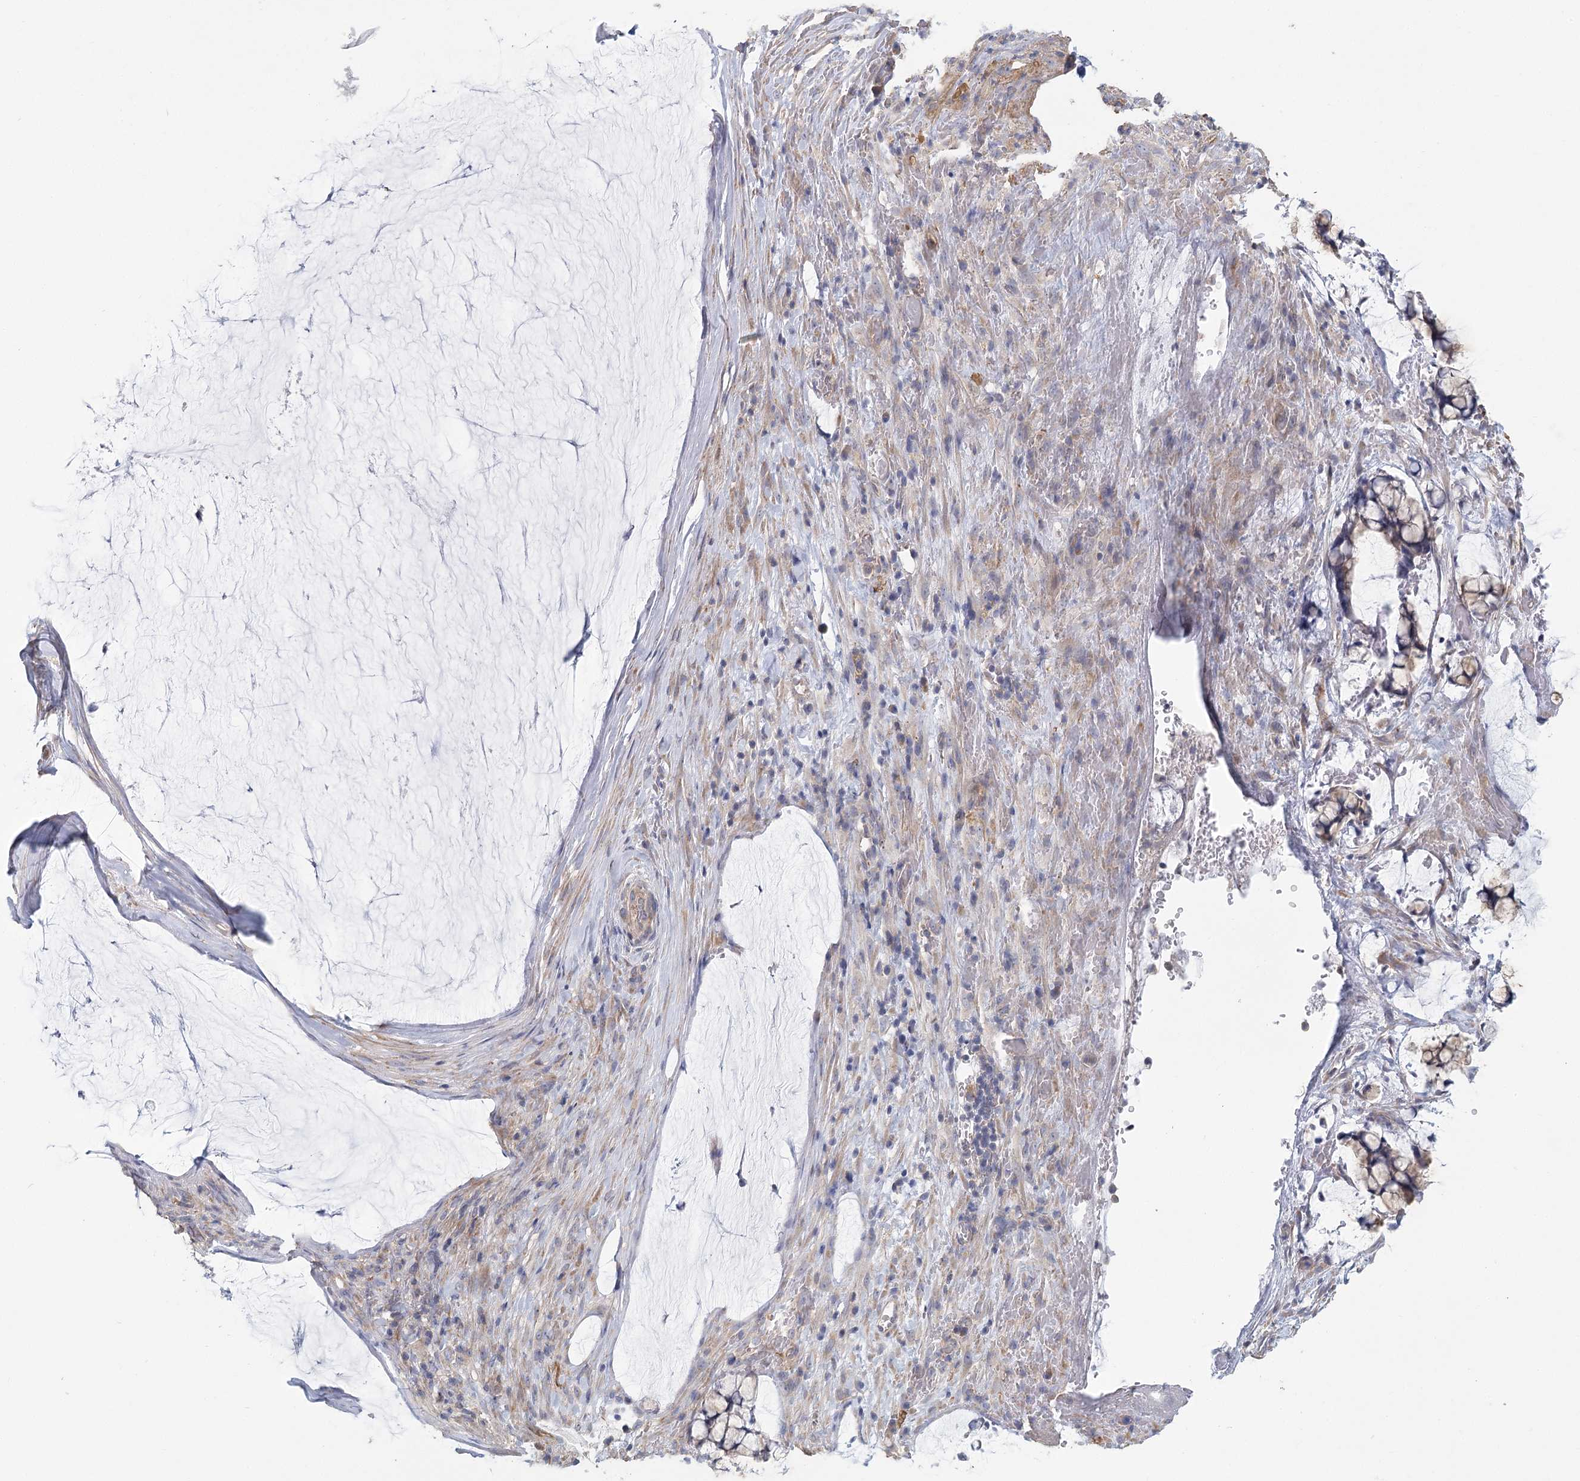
{"staining": {"intensity": "negative", "quantity": "none", "location": "none"}, "tissue": "ovarian cancer", "cell_type": "Tumor cells", "image_type": "cancer", "snomed": [{"axis": "morphology", "description": "Cystadenocarcinoma, mucinous, NOS"}, {"axis": "topography", "description": "Ovary"}], "caption": "Immunohistochemistry (IHC) image of neoplastic tissue: human ovarian cancer stained with DAB reveals no significant protein staining in tumor cells.", "gene": "CNTLN", "patient": {"sex": "female", "age": 42}}